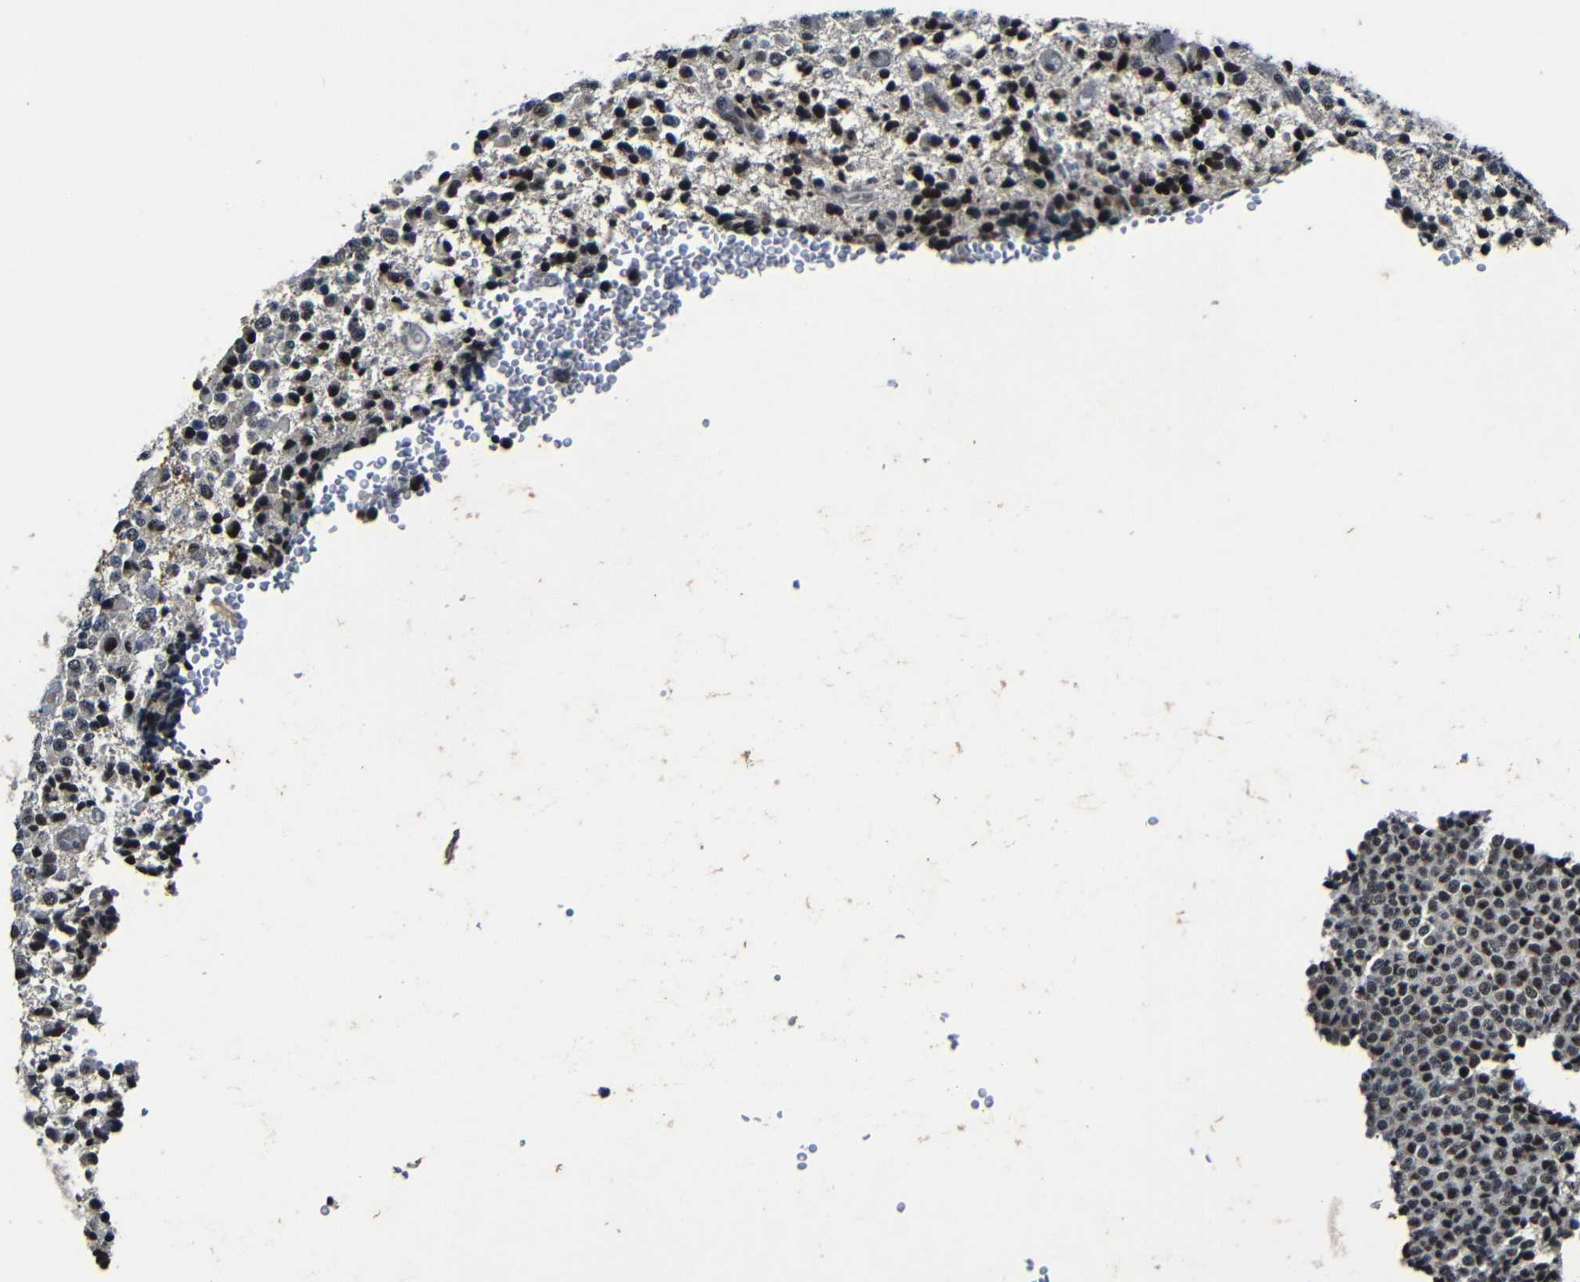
{"staining": {"intensity": "strong", "quantity": "25%-75%", "location": "nuclear"}, "tissue": "glioma", "cell_type": "Tumor cells", "image_type": "cancer", "snomed": [{"axis": "morphology", "description": "Glioma, malignant, High grade"}, {"axis": "topography", "description": "pancreas cauda"}], "caption": "Protein staining of glioma tissue demonstrates strong nuclear staining in approximately 25%-75% of tumor cells. Ihc stains the protein of interest in brown and the nuclei are stained blue.", "gene": "FOXD4", "patient": {"sex": "male", "age": 60}}